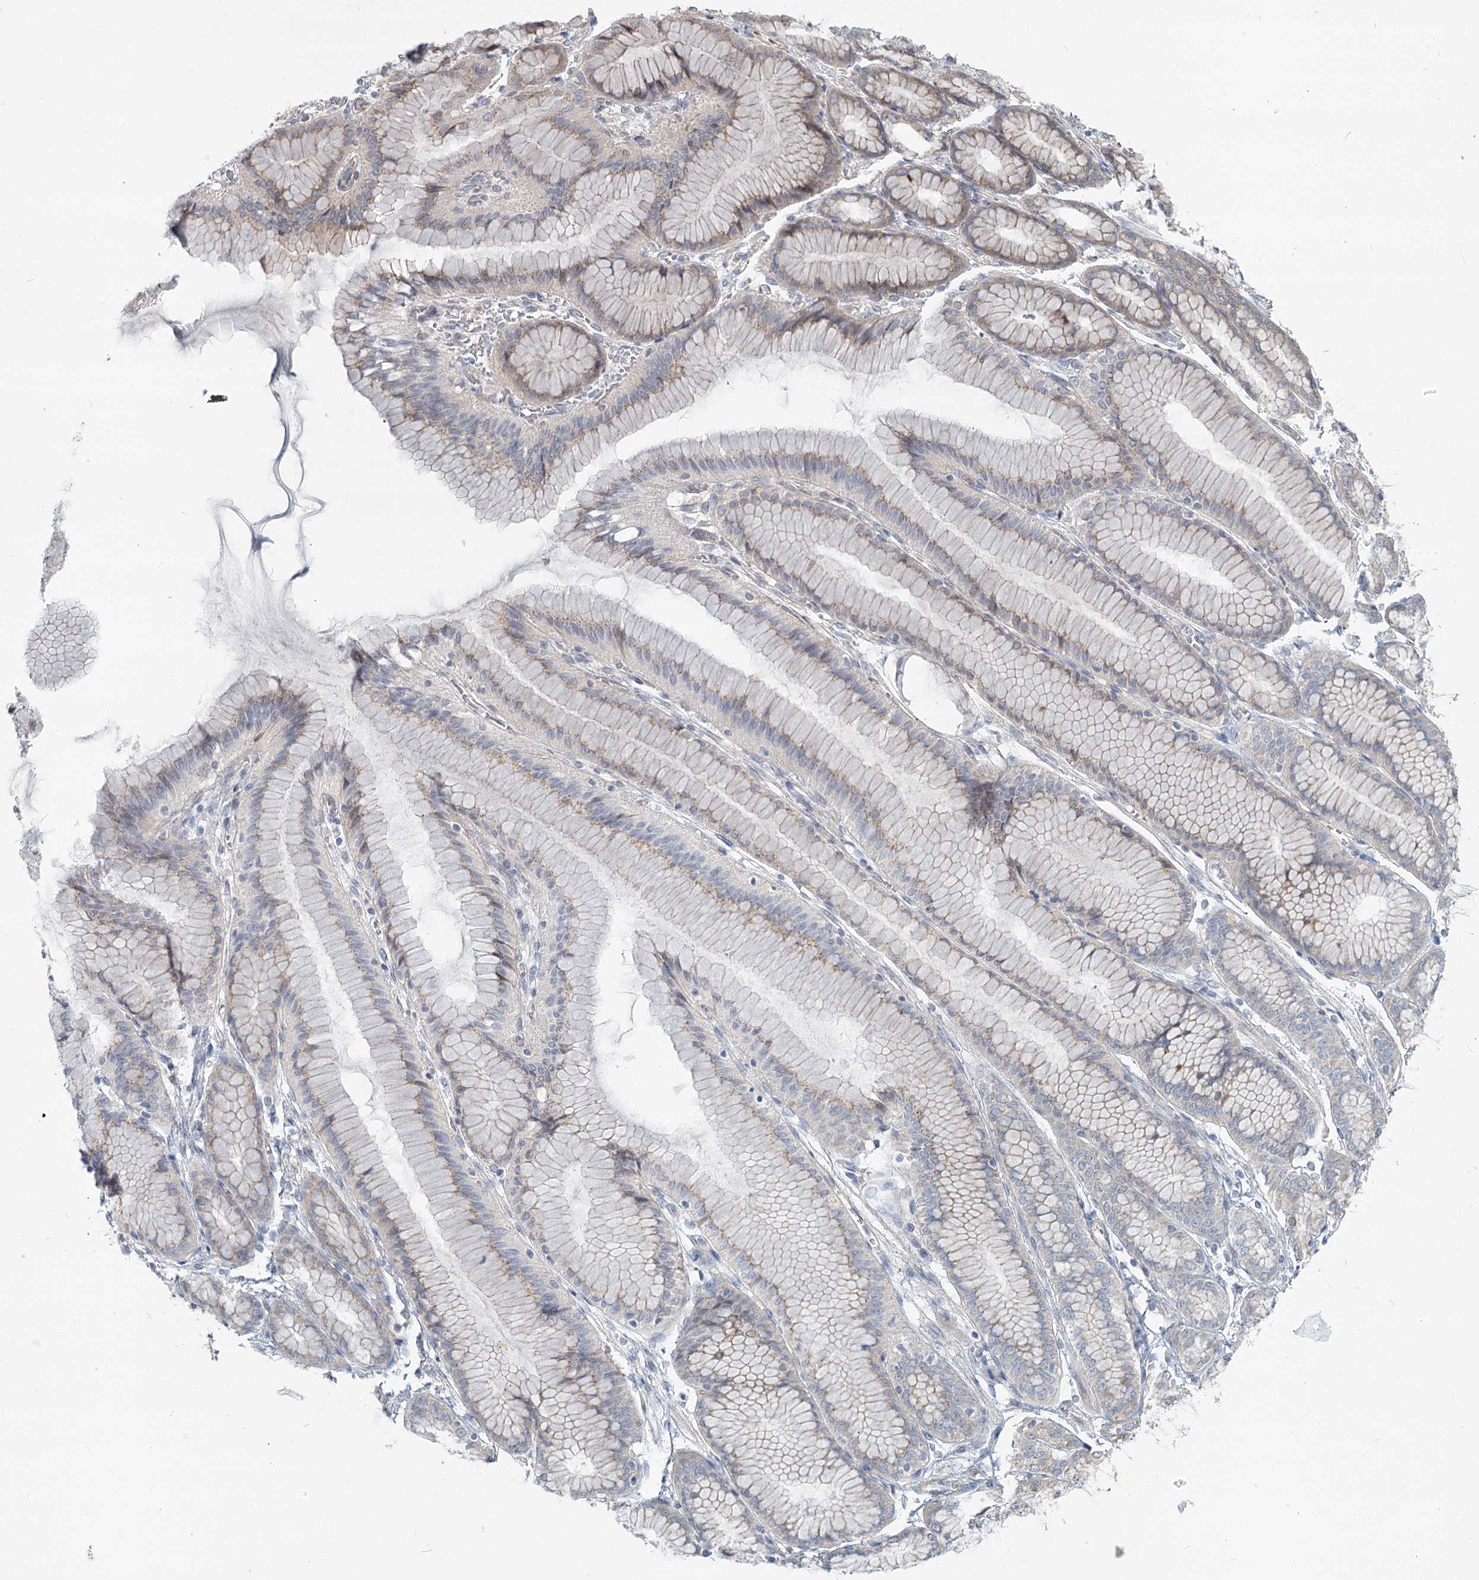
{"staining": {"intensity": "negative", "quantity": "none", "location": "none"}, "tissue": "stomach cancer", "cell_type": "Tumor cells", "image_type": "cancer", "snomed": [{"axis": "morphology", "description": "Normal tissue, NOS"}, {"axis": "morphology", "description": "Adenocarcinoma, NOS"}, {"axis": "topography", "description": "Stomach, upper"}, {"axis": "topography", "description": "Stomach"}], "caption": "Immunohistochemical staining of stomach adenocarcinoma demonstrates no significant expression in tumor cells.", "gene": "SPINK13", "patient": {"sex": "female", "age": 65}}